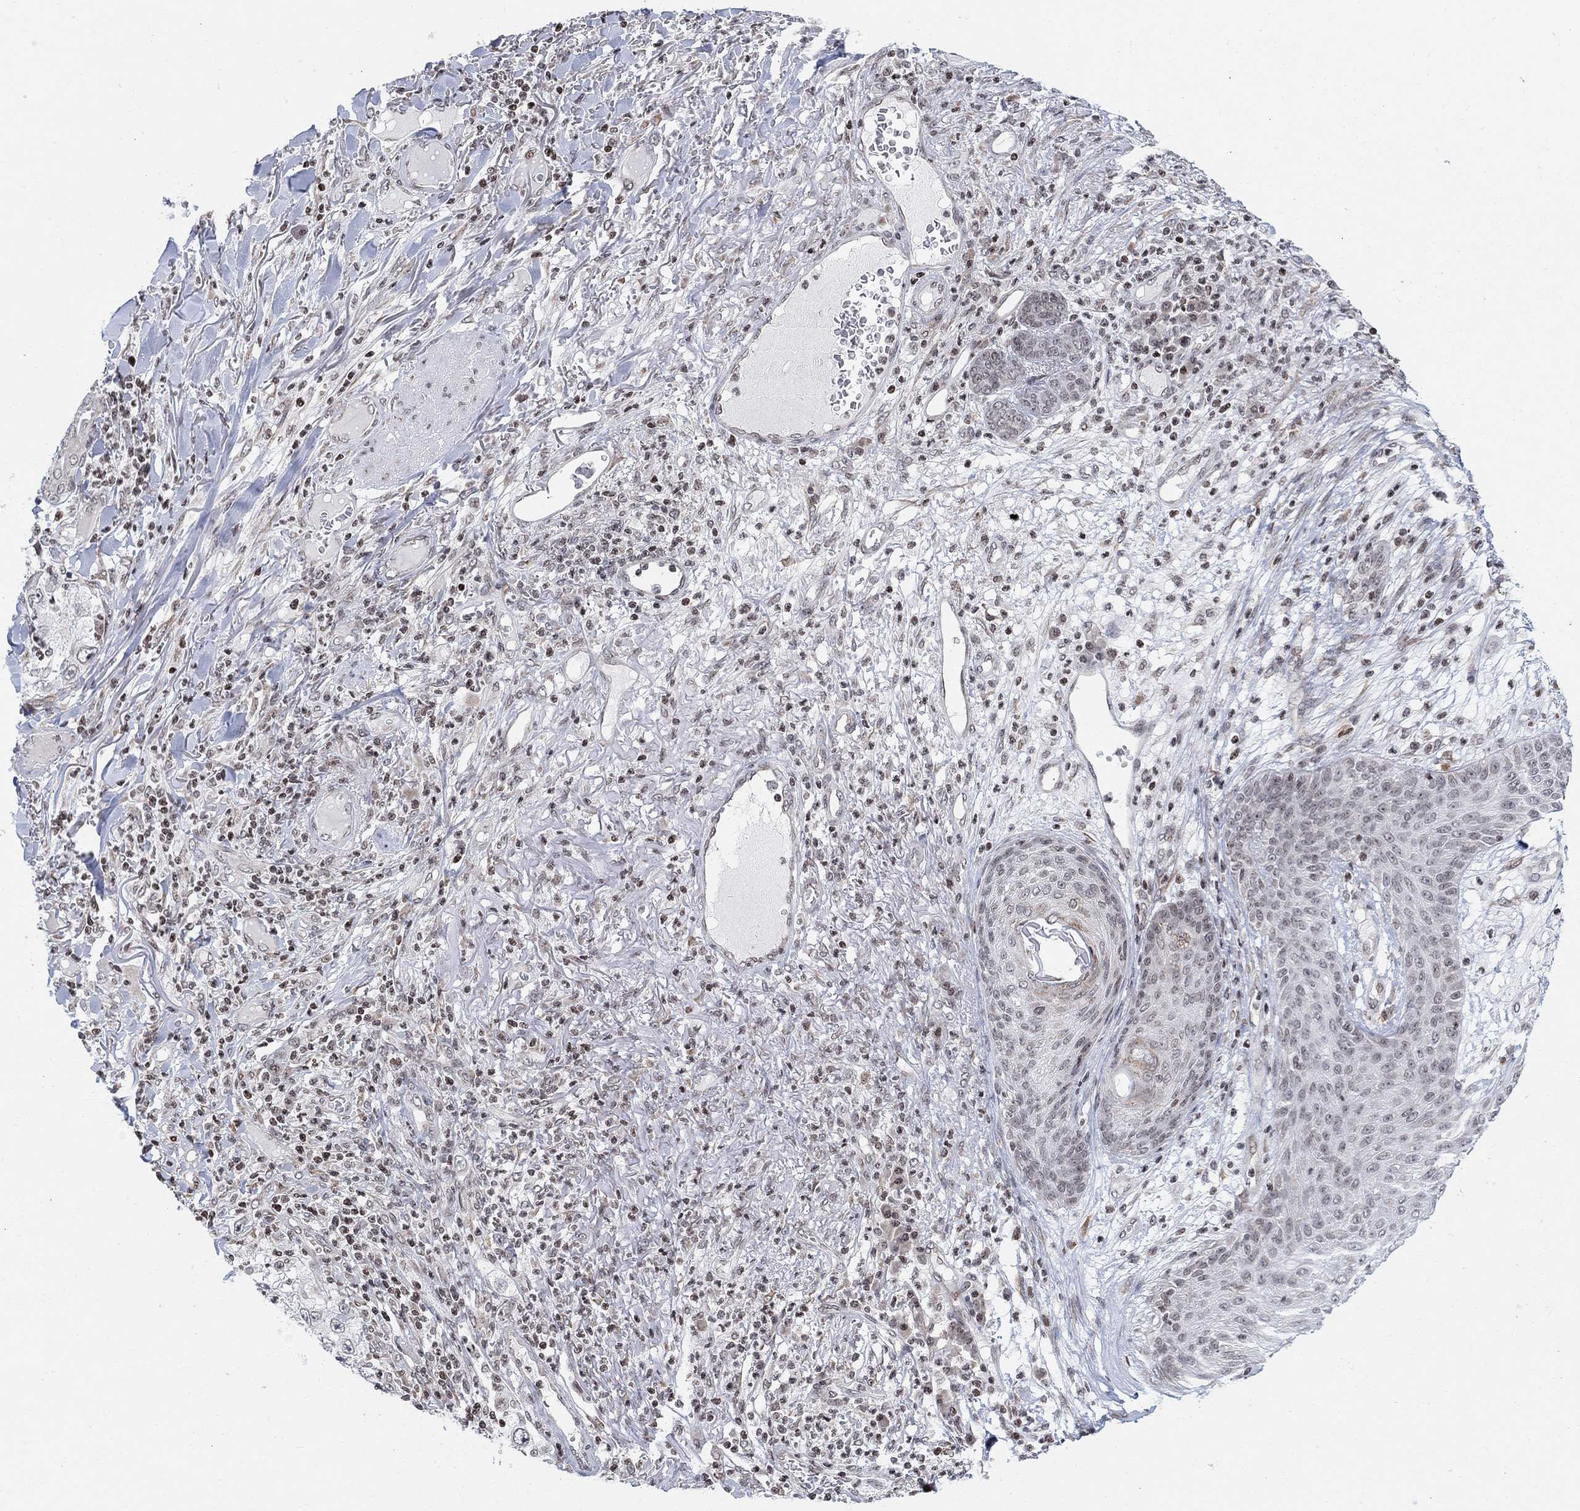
{"staining": {"intensity": "negative", "quantity": "none", "location": "none"}, "tissue": "skin cancer", "cell_type": "Tumor cells", "image_type": "cancer", "snomed": [{"axis": "morphology", "description": "Squamous cell carcinoma, NOS"}, {"axis": "topography", "description": "Skin"}], "caption": "This is an IHC photomicrograph of skin cancer. There is no staining in tumor cells.", "gene": "ABHD14A", "patient": {"sex": "male", "age": 82}}